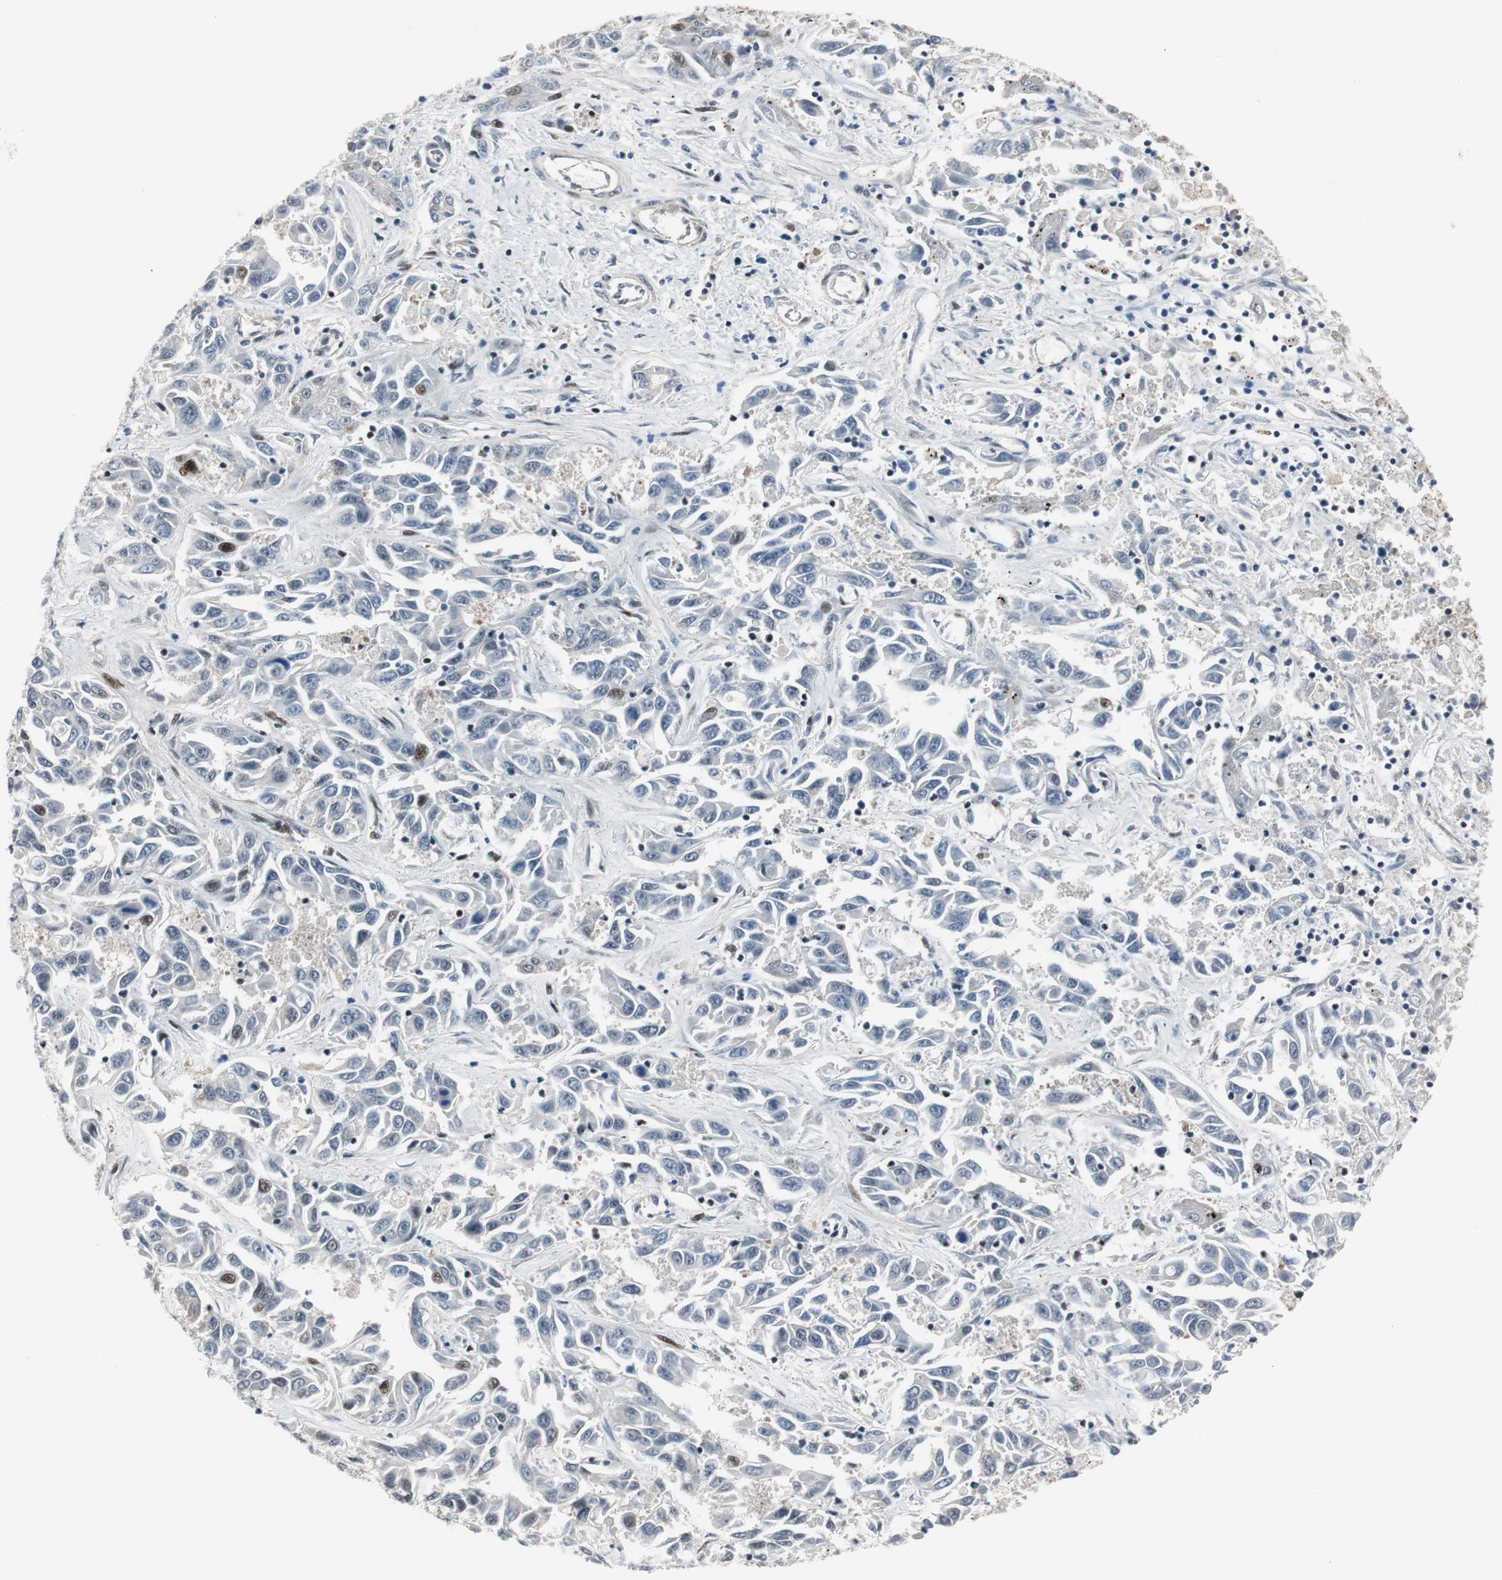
{"staining": {"intensity": "moderate", "quantity": "<25%", "location": "nuclear"}, "tissue": "liver cancer", "cell_type": "Tumor cells", "image_type": "cancer", "snomed": [{"axis": "morphology", "description": "Cholangiocarcinoma"}, {"axis": "topography", "description": "Liver"}], "caption": "Moderate nuclear positivity is identified in about <25% of tumor cells in cholangiocarcinoma (liver).", "gene": "RAD1", "patient": {"sex": "female", "age": 52}}